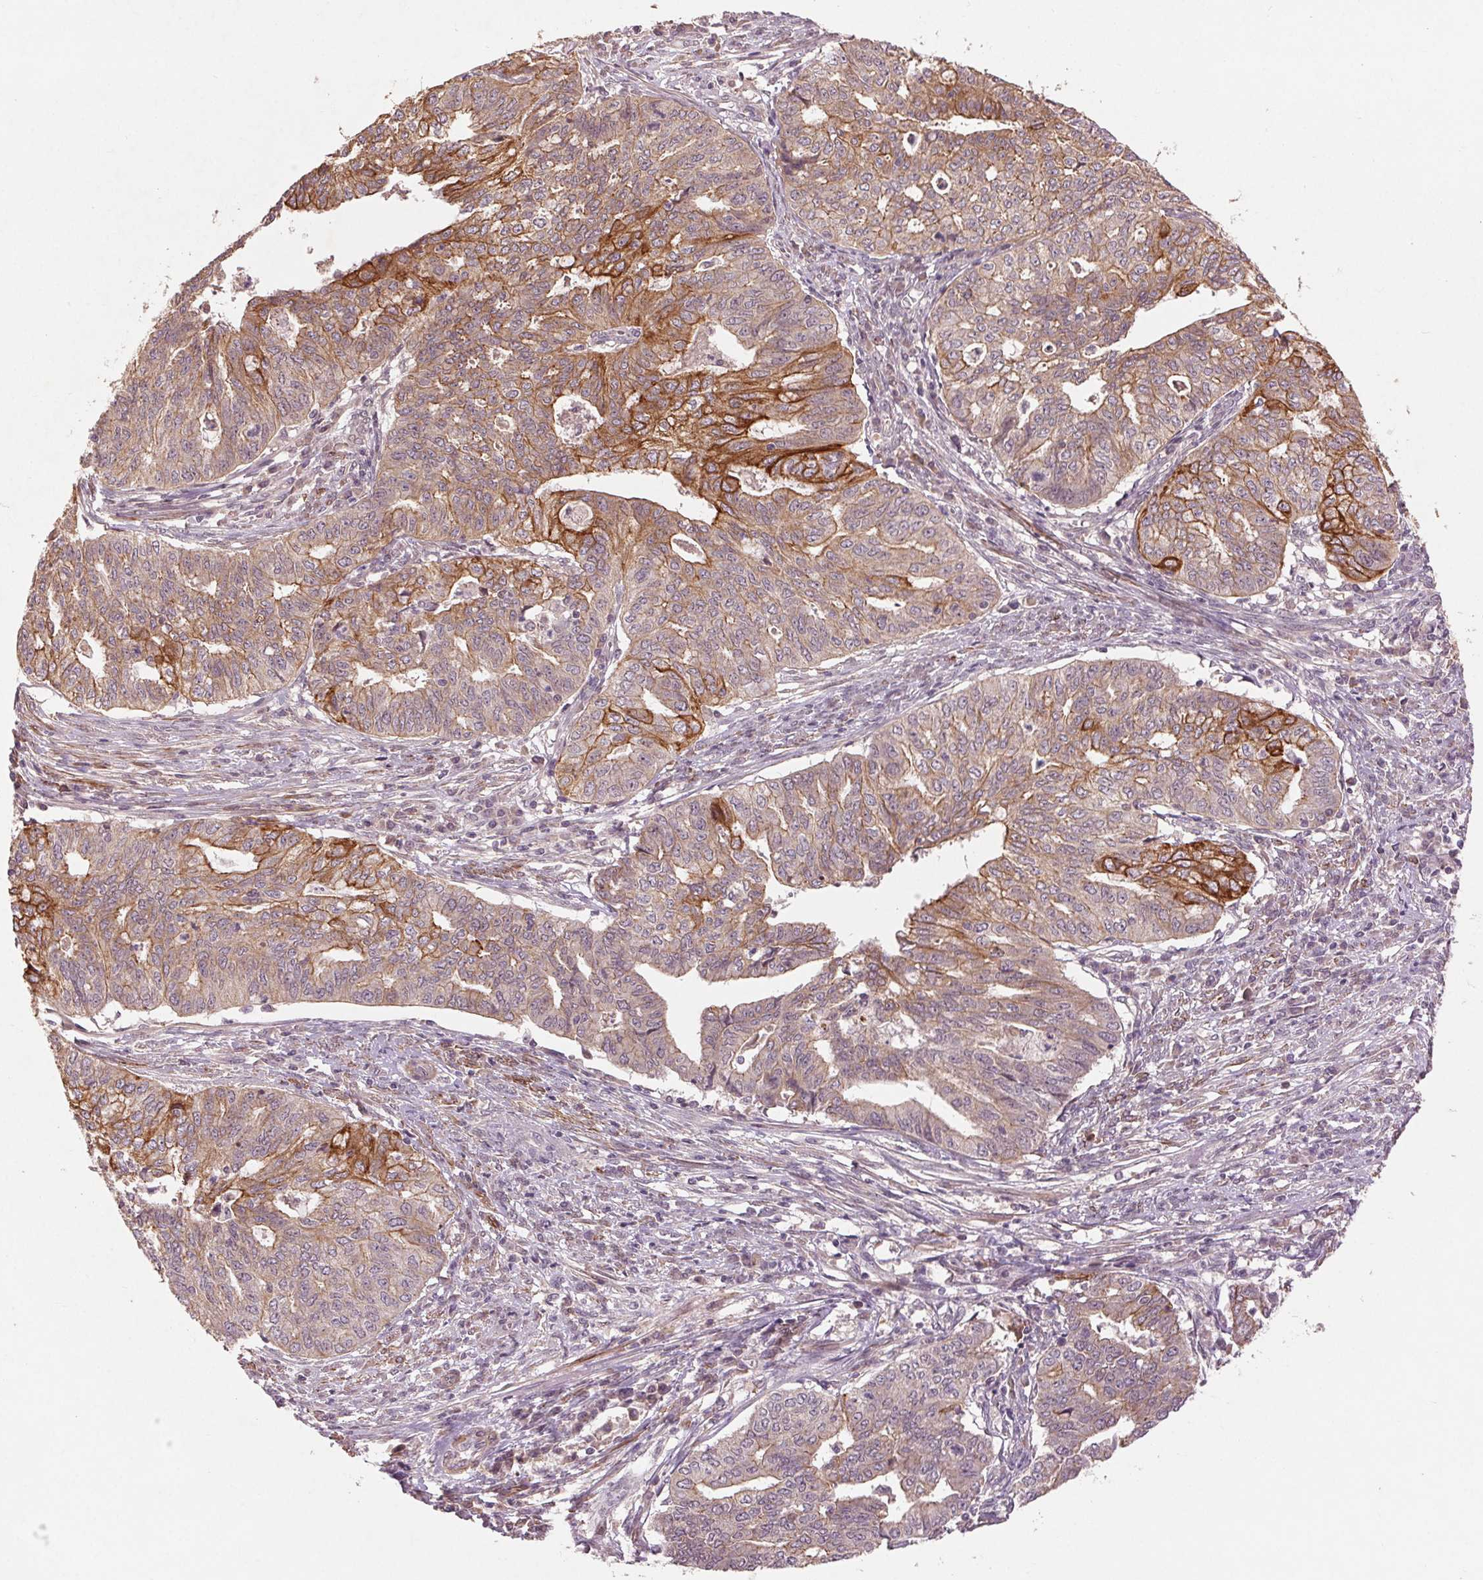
{"staining": {"intensity": "strong", "quantity": "<25%", "location": "cytoplasmic/membranous"}, "tissue": "endometrial cancer", "cell_type": "Tumor cells", "image_type": "cancer", "snomed": [{"axis": "morphology", "description": "Adenocarcinoma, NOS"}, {"axis": "topography", "description": "Endometrium"}], "caption": "IHC micrograph of adenocarcinoma (endometrial) stained for a protein (brown), which demonstrates medium levels of strong cytoplasmic/membranous staining in about <25% of tumor cells.", "gene": "SMLR1", "patient": {"sex": "female", "age": 79}}